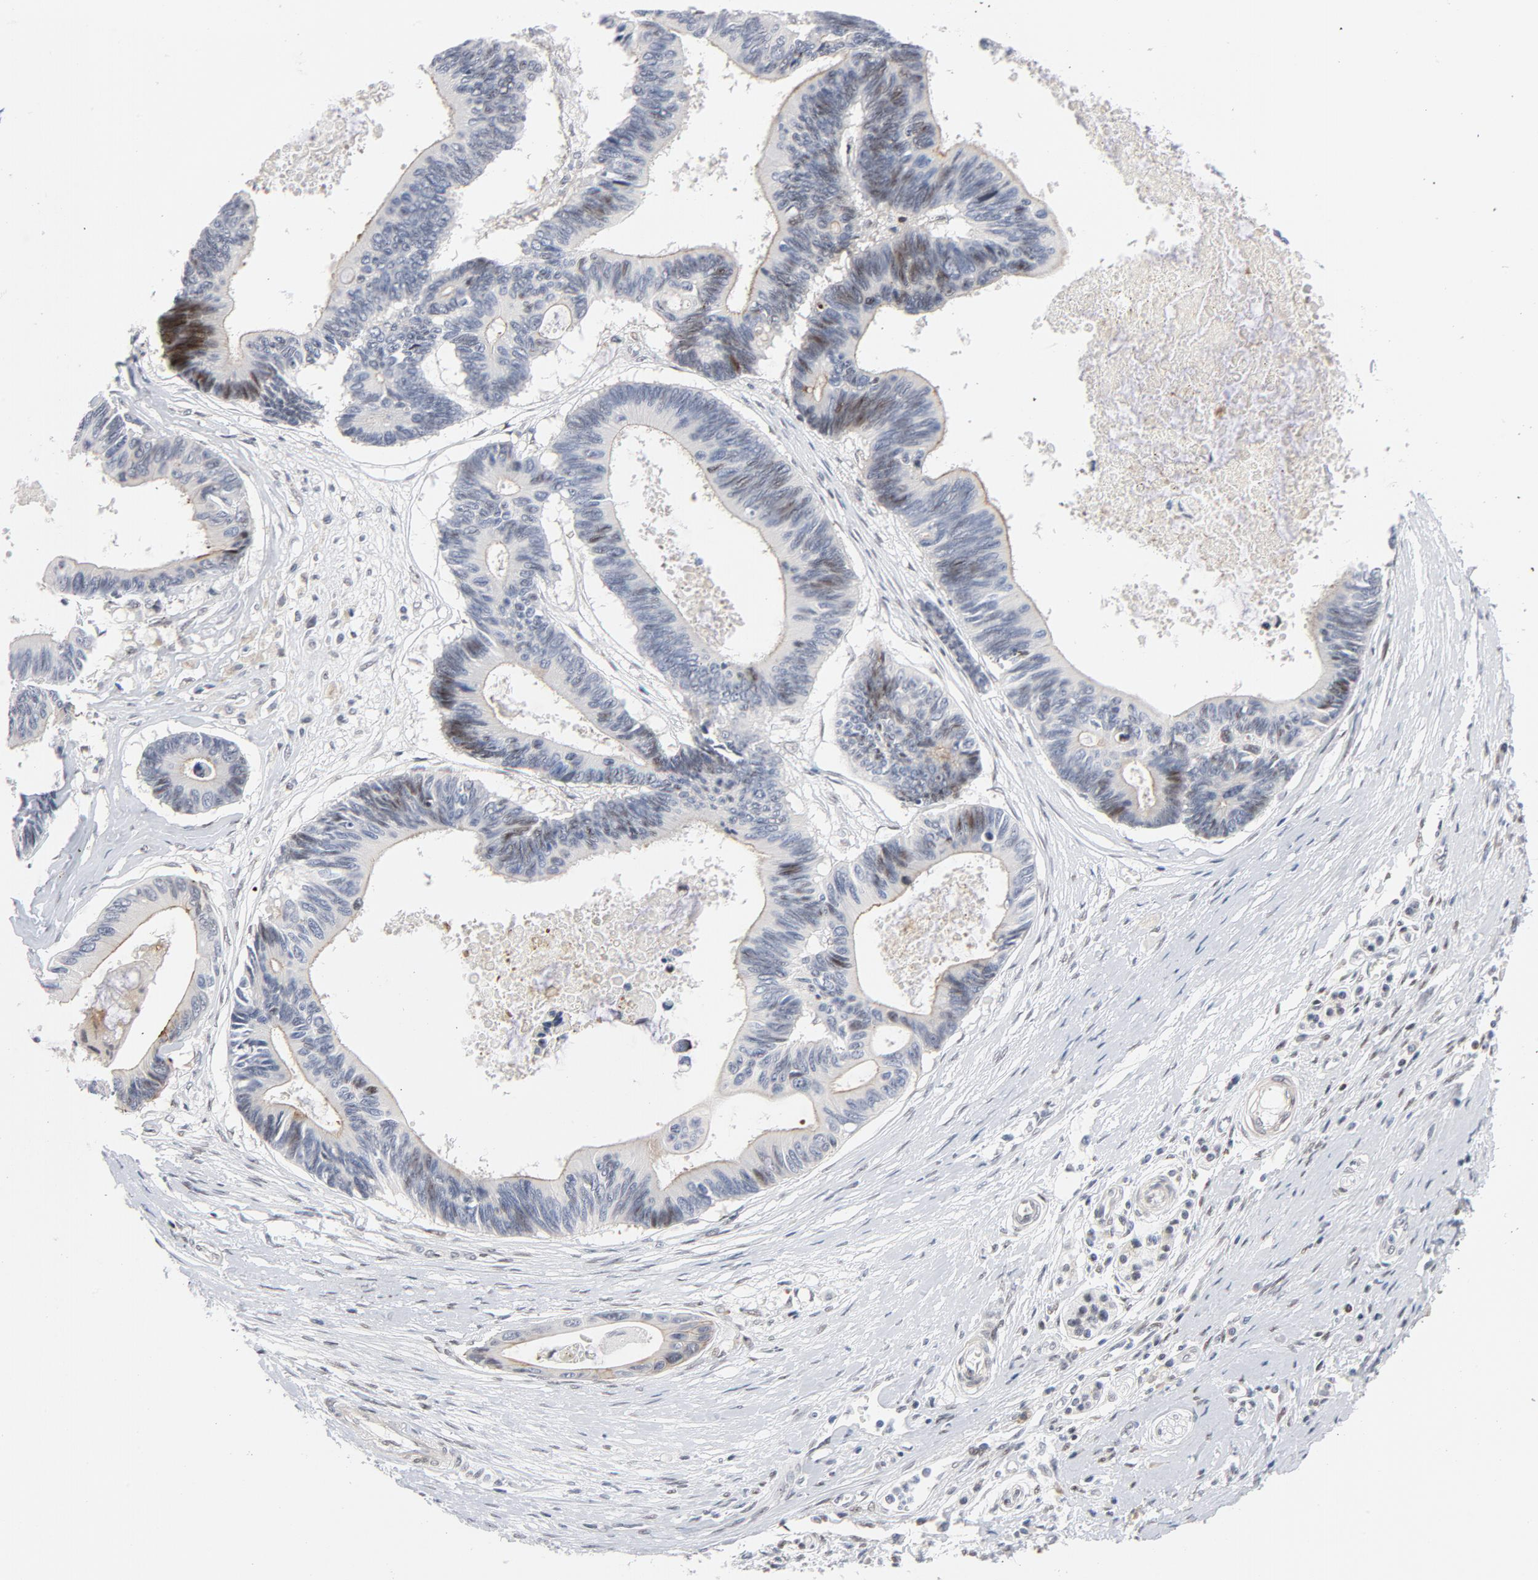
{"staining": {"intensity": "weak", "quantity": "<25%", "location": "nuclear"}, "tissue": "pancreatic cancer", "cell_type": "Tumor cells", "image_type": "cancer", "snomed": [{"axis": "morphology", "description": "Adenocarcinoma, NOS"}, {"axis": "topography", "description": "Pancreas"}], "caption": "Pancreatic cancer (adenocarcinoma) was stained to show a protein in brown. There is no significant positivity in tumor cells.", "gene": "NFIC", "patient": {"sex": "female", "age": 70}}